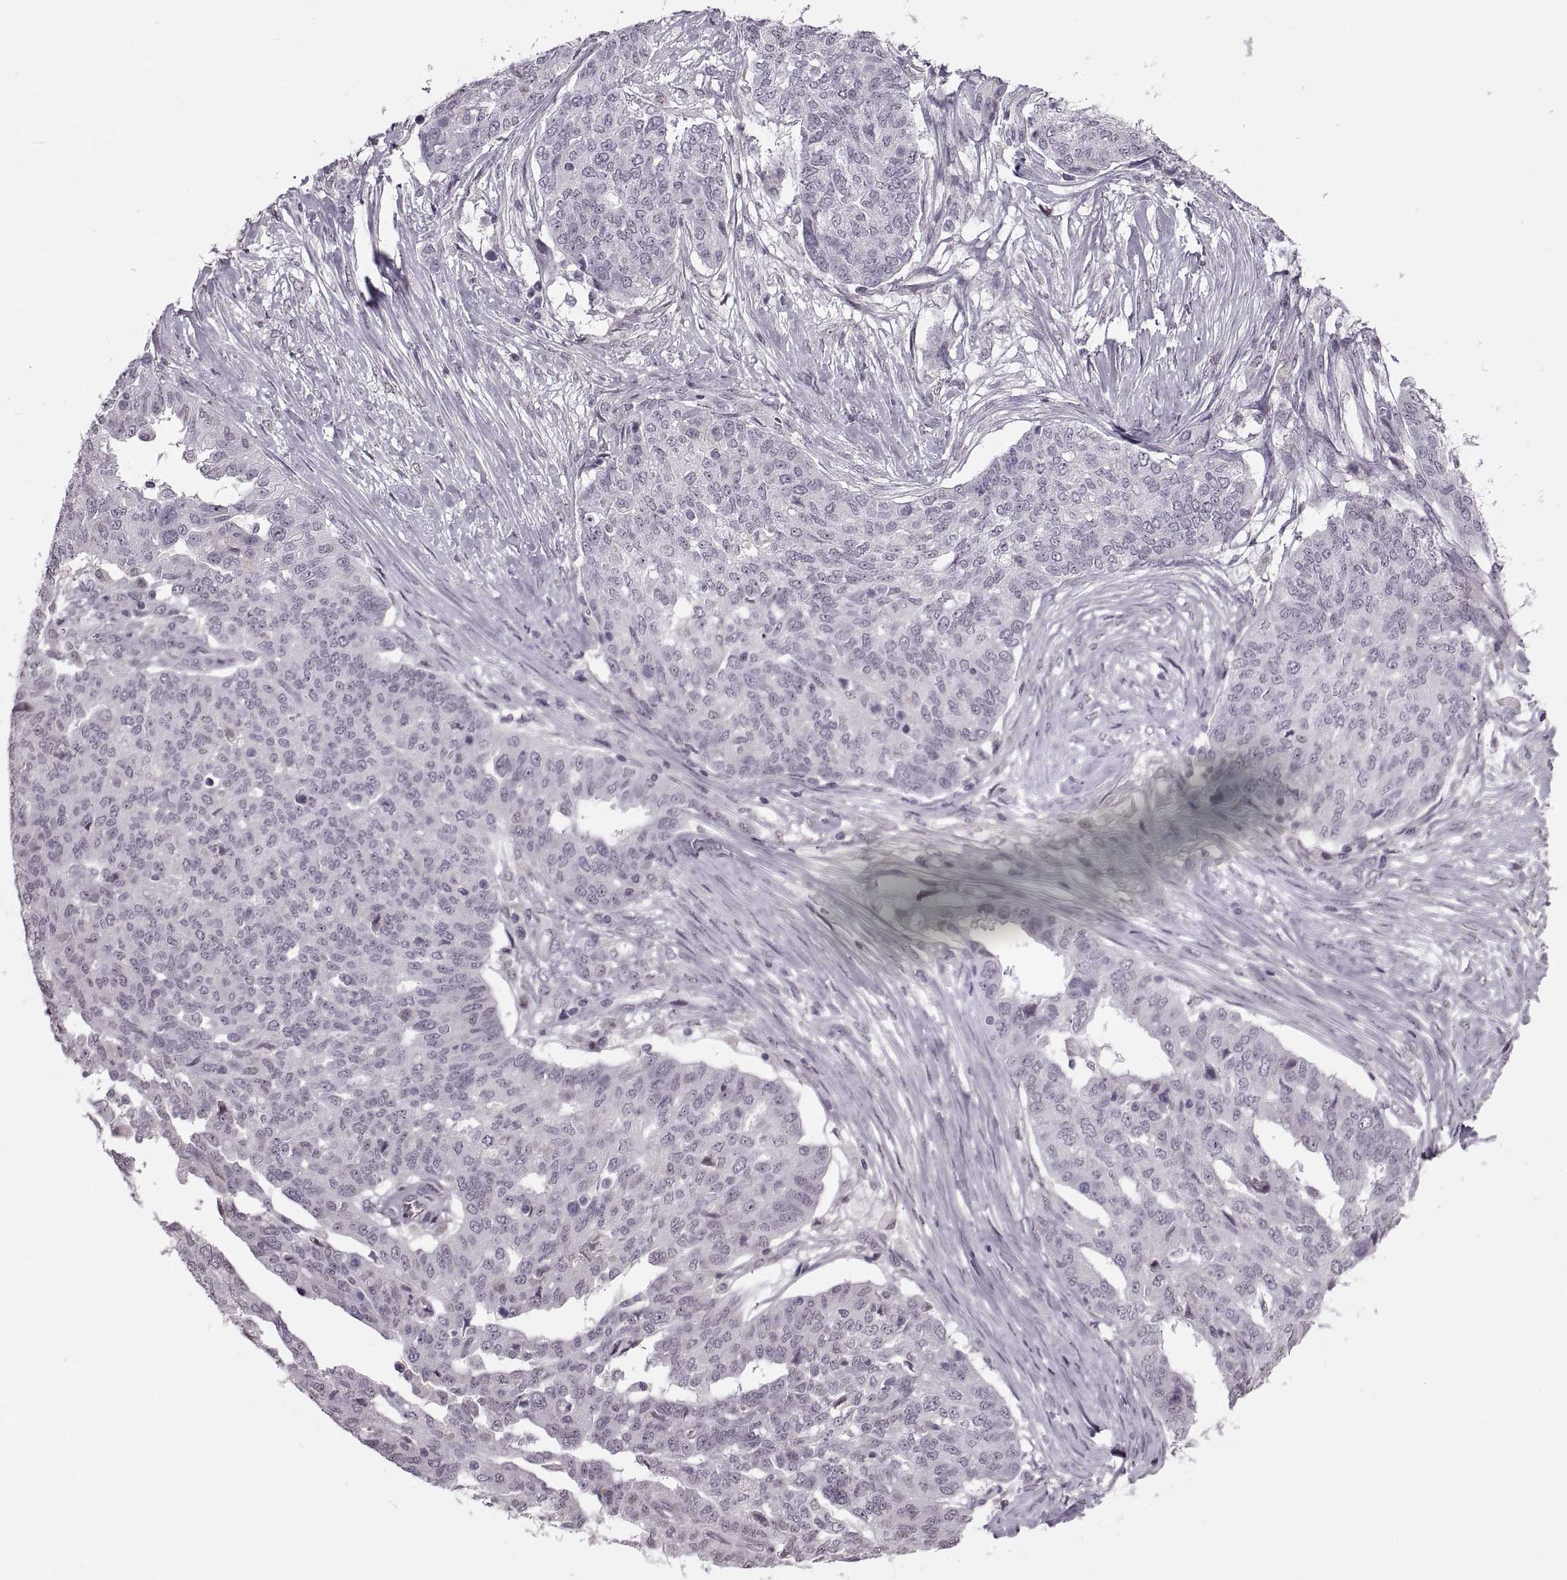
{"staining": {"intensity": "negative", "quantity": "none", "location": "none"}, "tissue": "ovarian cancer", "cell_type": "Tumor cells", "image_type": "cancer", "snomed": [{"axis": "morphology", "description": "Cystadenocarcinoma, serous, NOS"}, {"axis": "topography", "description": "Ovary"}], "caption": "This histopathology image is of serous cystadenocarcinoma (ovarian) stained with immunohistochemistry to label a protein in brown with the nuclei are counter-stained blue. There is no expression in tumor cells. Nuclei are stained in blue.", "gene": "PRSS37", "patient": {"sex": "female", "age": 67}}